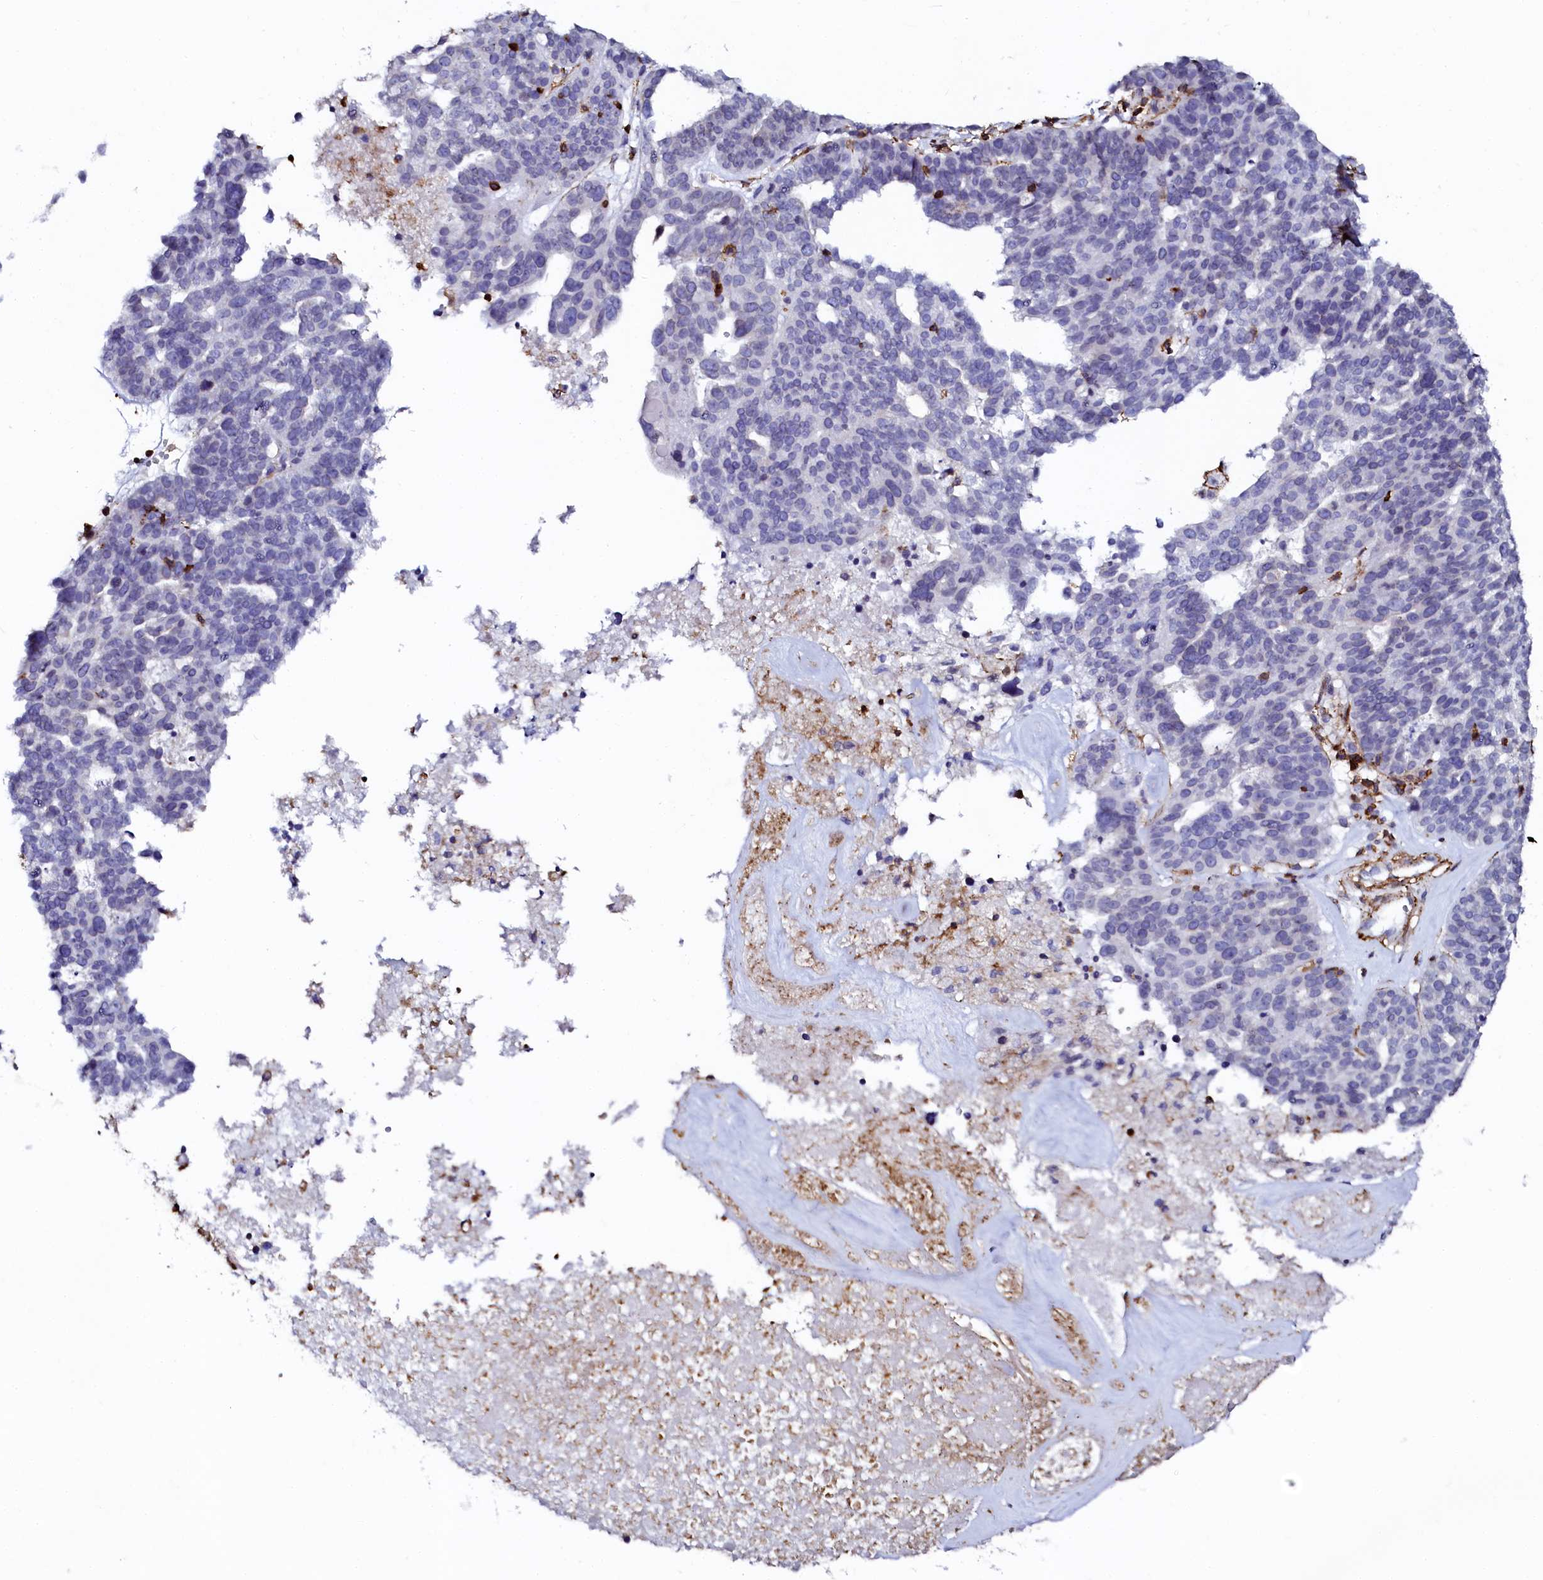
{"staining": {"intensity": "negative", "quantity": "none", "location": "none"}, "tissue": "ovarian cancer", "cell_type": "Tumor cells", "image_type": "cancer", "snomed": [{"axis": "morphology", "description": "Cystadenocarcinoma, serous, NOS"}, {"axis": "topography", "description": "Ovary"}], "caption": "Histopathology image shows no significant protein positivity in tumor cells of ovarian cancer.", "gene": "AAAS", "patient": {"sex": "female", "age": 59}}